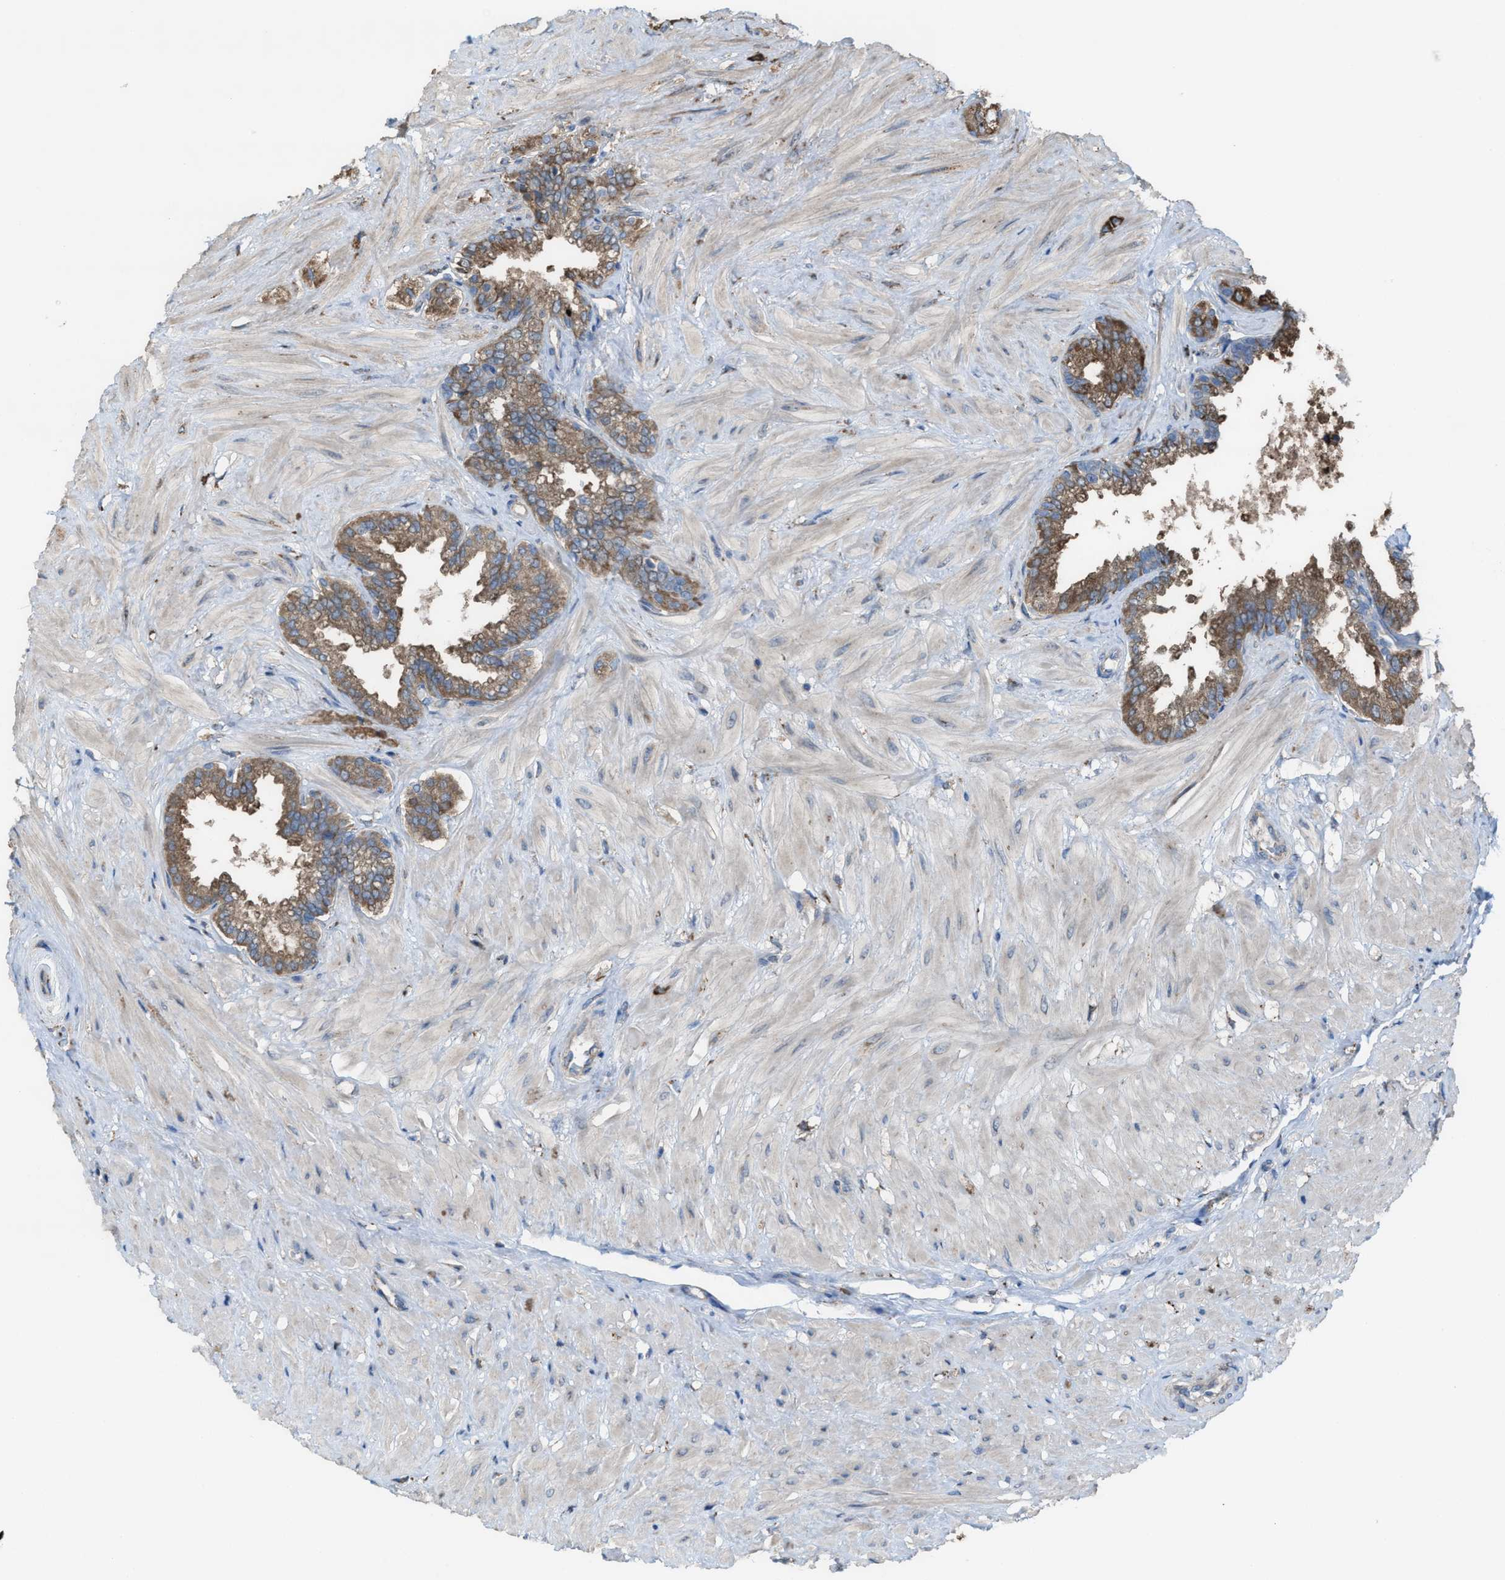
{"staining": {"intensity": "moderate", "quantity": ">75%", "location": "cytoplasmic/membranous"}, "tissue": "seminal vesicle", "cell_type": "Glandular cells", "image_type": "normal", "snomed": [{"axis": "morphology", "description": "Normal tissue, NOS"}, {"axis": "topography", "description": "Seminal veicle"}], "caption": "High-magnification brightfield microscopy of normal seminal vesicle stained with DAB (brown) and counterstained with hematoxylin (blue). glandular cells exhibit moderate cytoplasmic/membranous staining is seen in about>75% of cells.", "gene": "PLAA", "patient": {"sex": "male", "age": 46}}